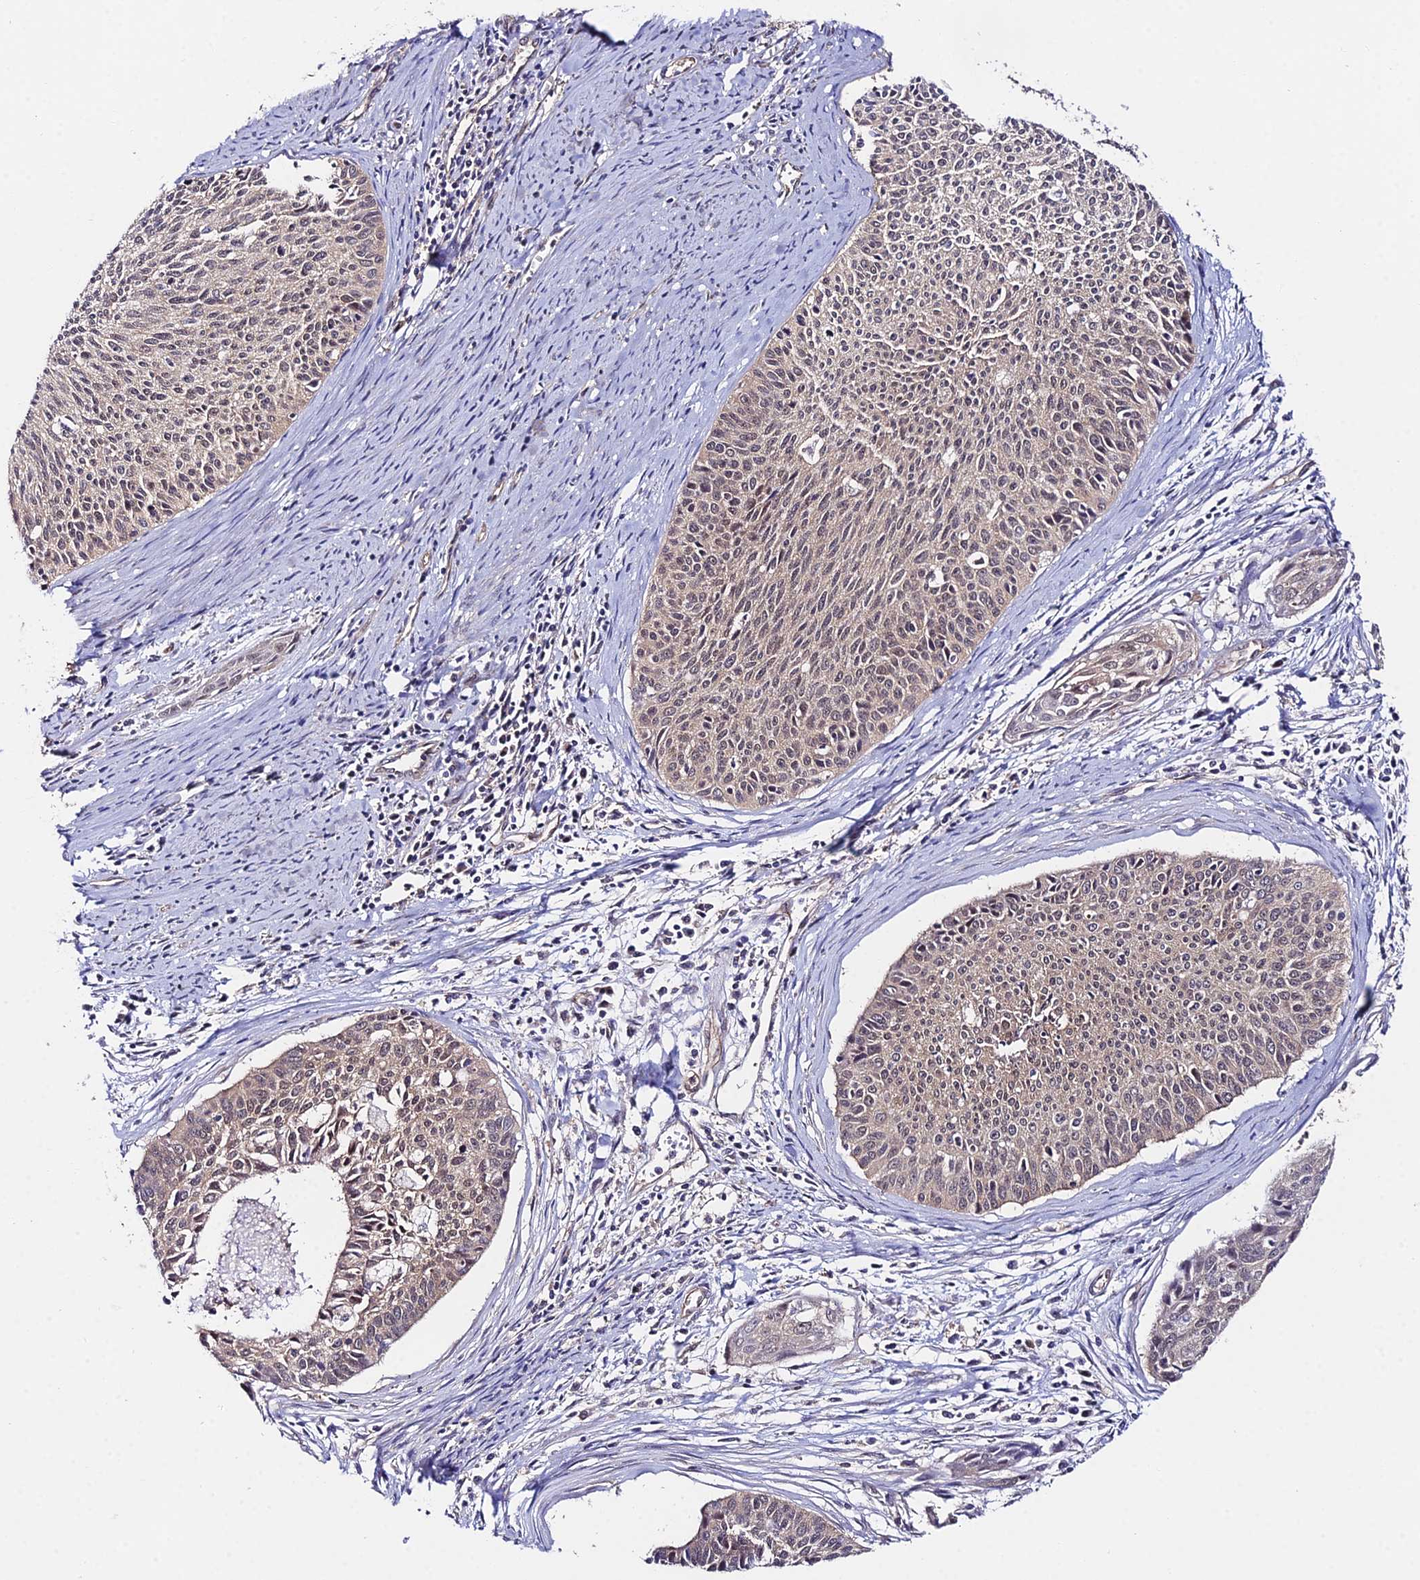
{"staining": {"intensity": "weak", "quantity": "25%-75%", "location": "cytoplasmic/membranous,nuclear"}, "tissue": "cervical cancer", "cell_type": "Tumor cells", "image_type": "cancer", "snomed": [{"axis": "morphology", "description": "Squamous cell carcinoma, NOS"}, {"axis": "topography", "description": "Cervix"}], "caption": "Protein expression by IHC reveals weak cytoplasmic/membranous and nuclear staining in approximately 25%-75% of tumor cells in cervical squamous cell carcinoma. Using DAB (3,3'-diaminobenzidine) (brown) and hematoxylin (blue) stains, captured at high magnification using brightfield microscopy.", "gene": "PPP2R2C", "patient": {"sex": "female", "age": 55}}